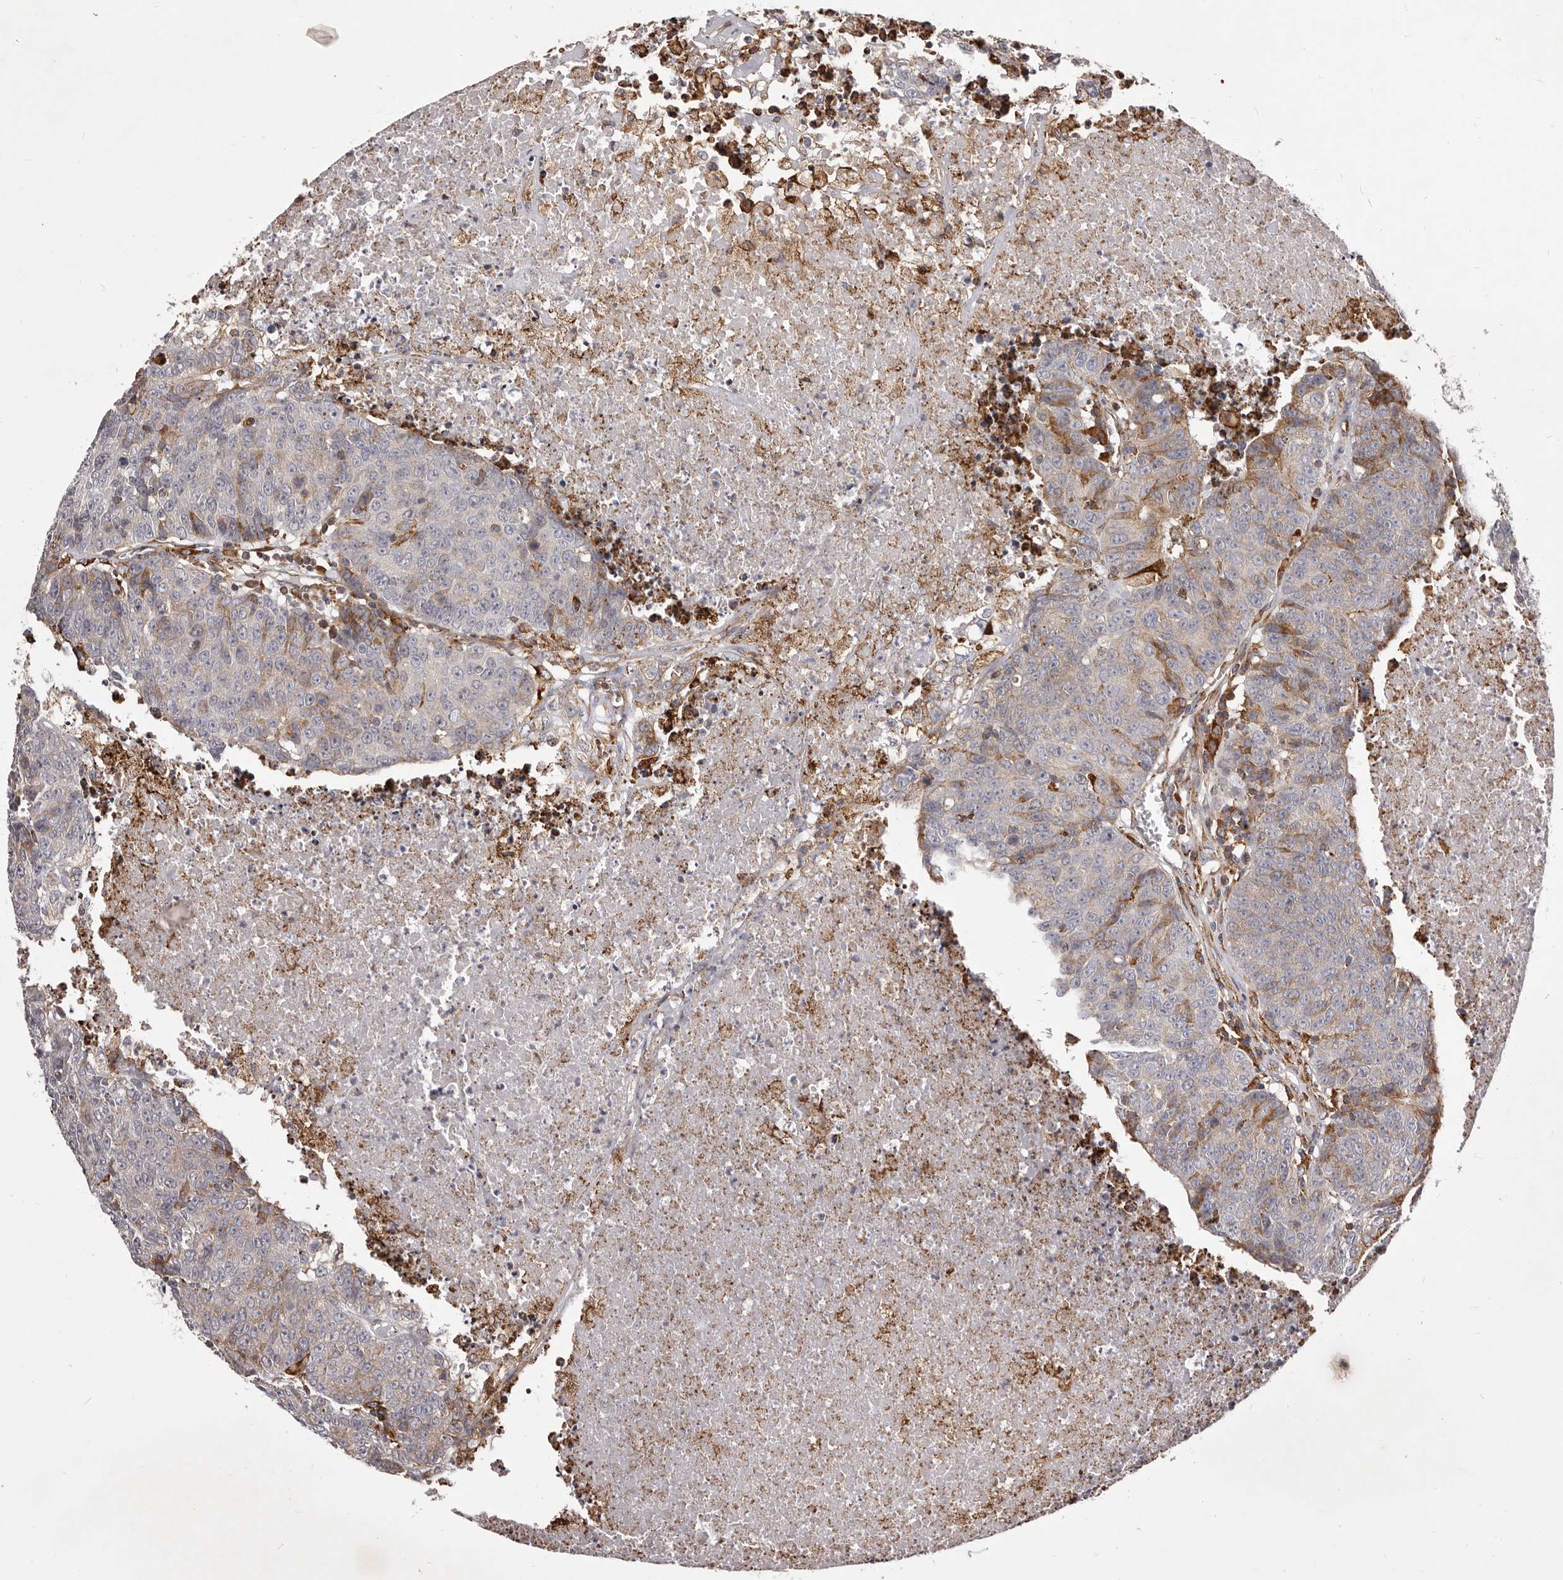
{"staining": {"intensity": "moderate", "quantity": "<25%", "location": "cytoplasmic/membranous"}, "tissue": "colorectal cancer", "cell_type": "Tumor cells", "image_type": "cancer", "snomed": [{"axis": "morphology", "description": "Adenocarcinoma, NOS"}, {"axis": "topography", "description": "Colon"}], "caption": "DAB immunohistochemical staining of human colorectal adenocarcinoma shows moderate cytoplasmic/membranous protein staining in approximately <25% of tumor cells.", "gene": "ALPK1", "patient": {"sex": "female", "age": 53}}